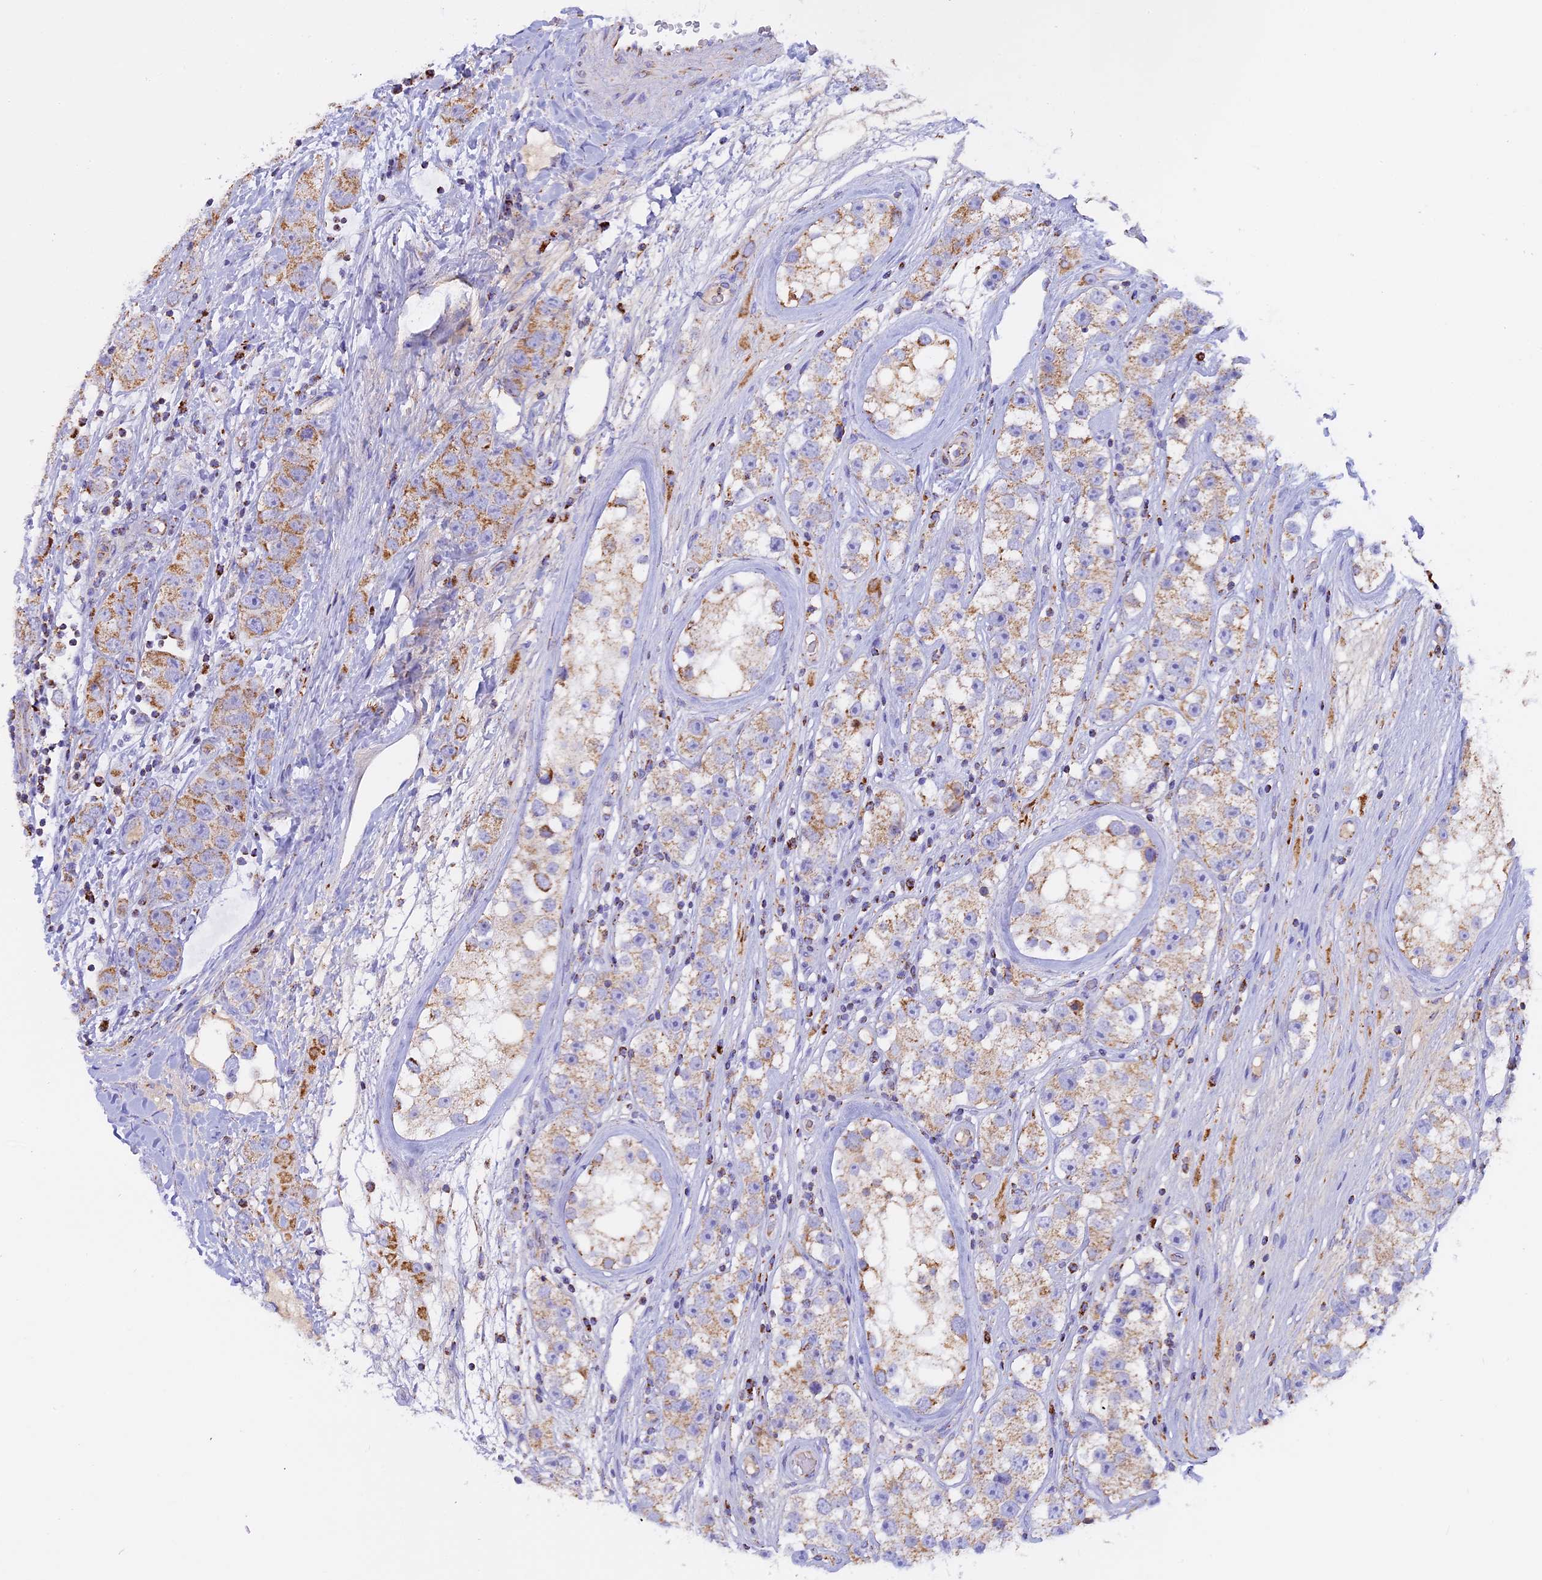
{"staining": {"intensity": "moderate", "quantity": ">75%", "location": "cytoplasmic/membranous"}, "tissue": "testis cancer", "cell_type": "Tumor cells", "image_type": "cancer", "snomed": [{"axis": "morphology", "description": "Seminoma, NOS"}, {"axis": "topography", "description": "Testis"}], "caption": "Brown immunohistochemical staining in human seminoma (testis) reveals moderate cytoplasmic/membranous positivity in about >75% of tumor cells.", "gene": "KCNG1", "patient": {"sex": "male", "age": 28}}